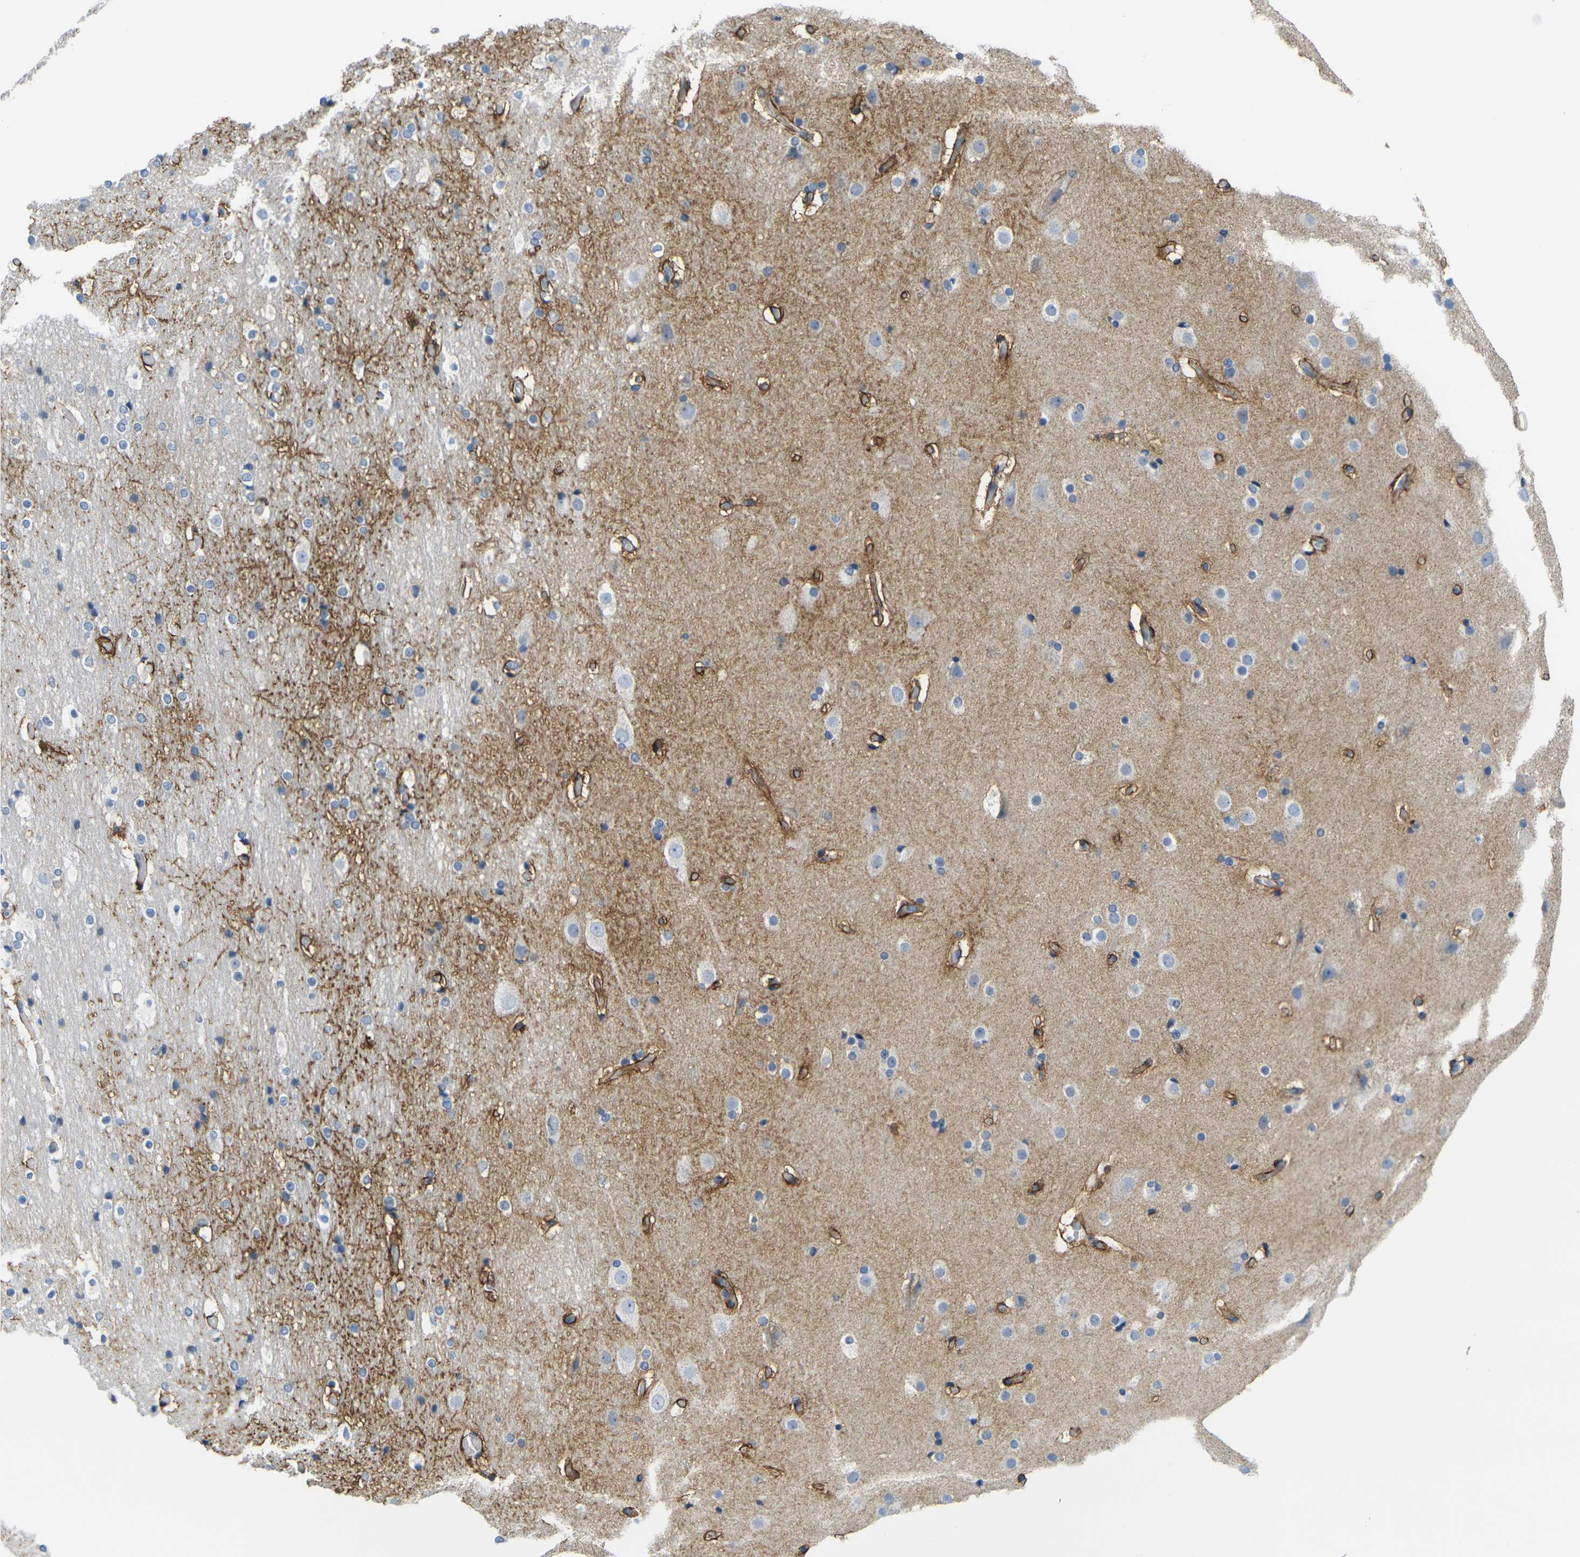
{"staining": {"intensity": "moderate", "quantity": "25%-75%", "location": "cytoplasmic/membranous"}, "tissue": "cerebral cortex", "cell_type": "Endothelial cells", "image_type": "normal", "snomed": [{"axis": "morphology", "description": "Normal tissue, NOS"}, {"axis": "topography", "description": "Cerebral cortex"}], "caption": "Normal cerebral cortex displays moderate cytoplasmic/membranous expression in about 25%-75% of endothelial cells.", "gene": "OTOF", "patient": {"sex": "male", "age": 57}}